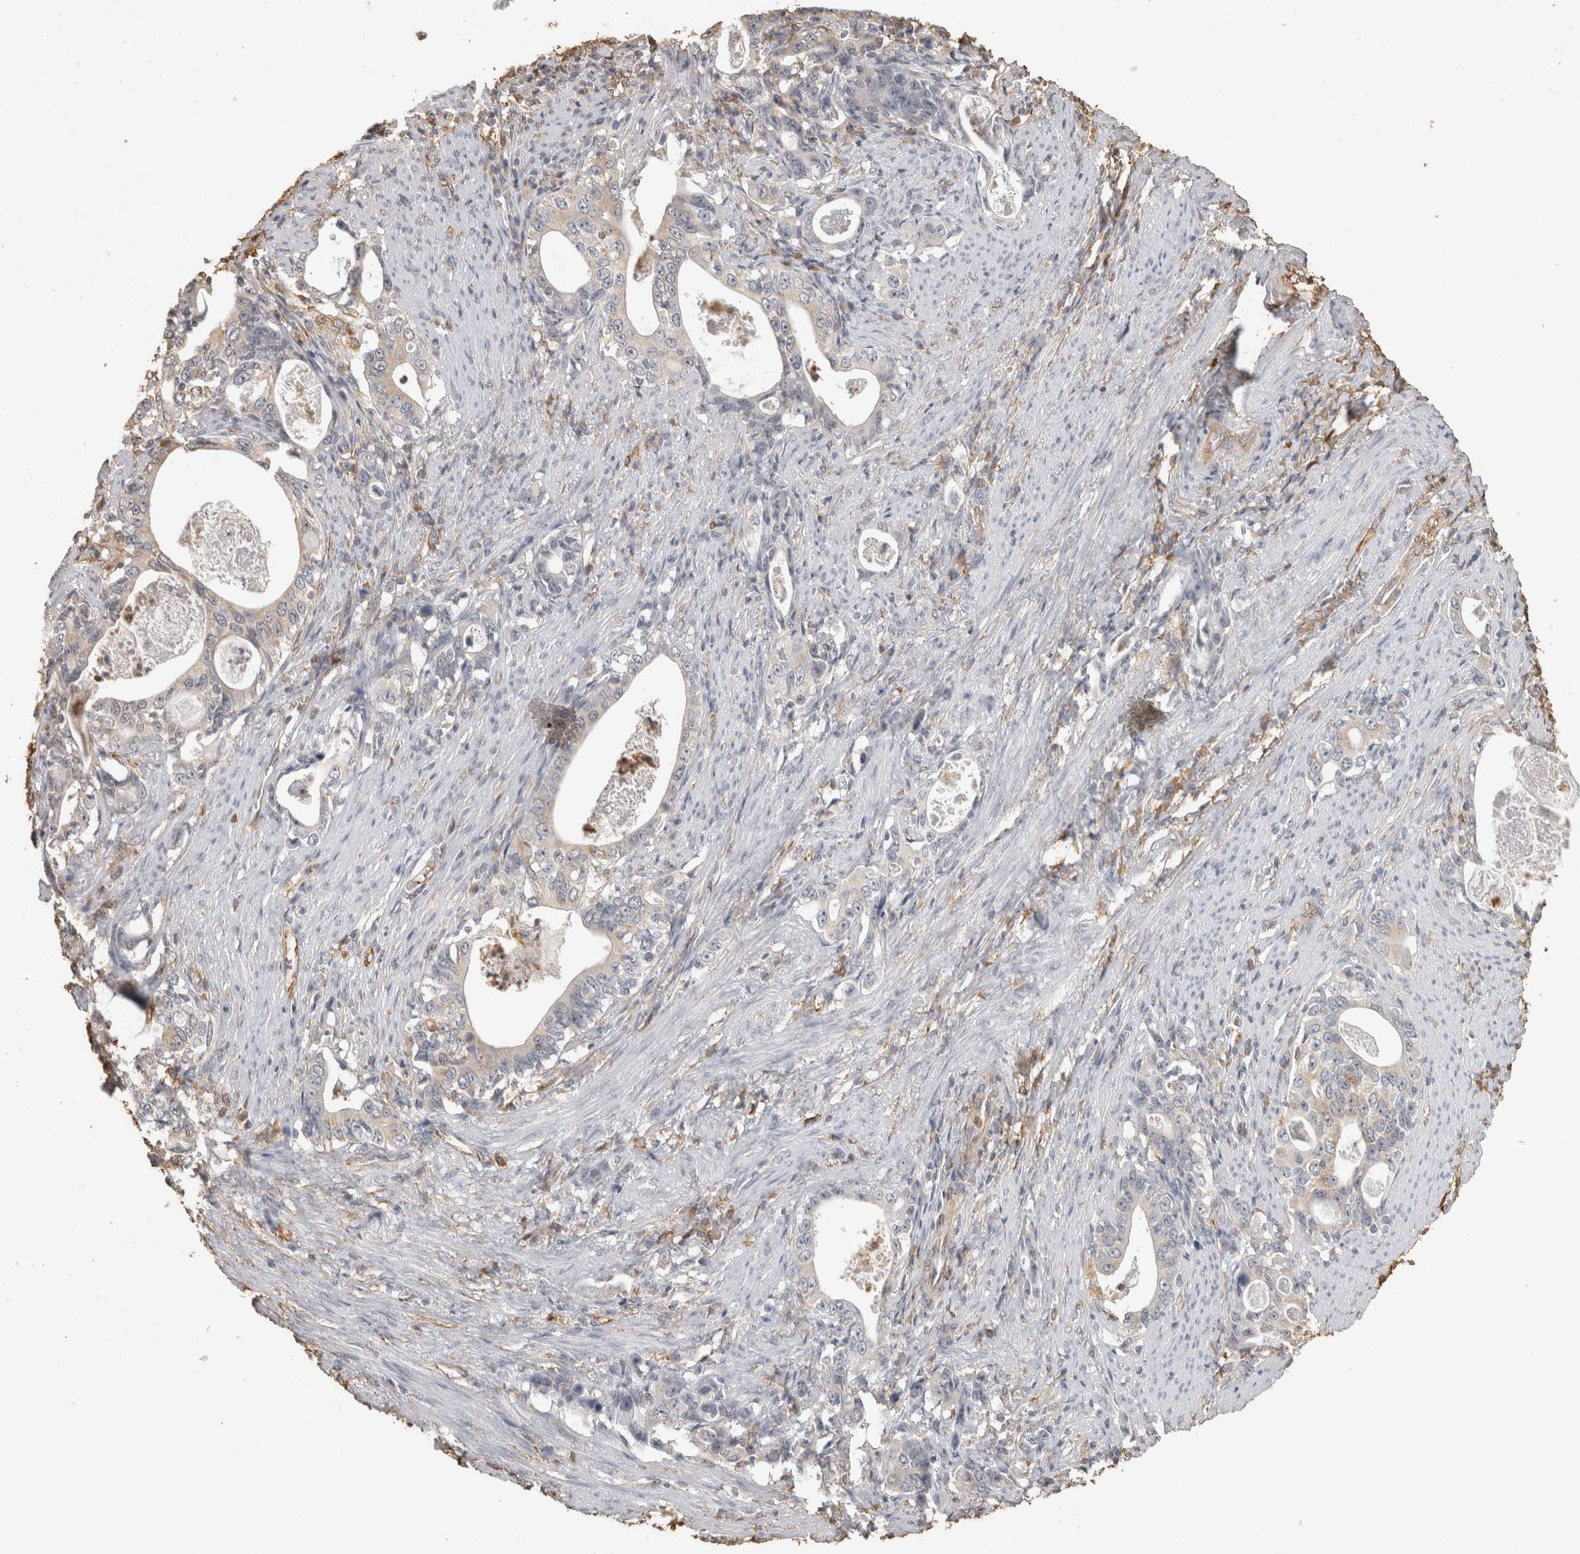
{"staining": {"intensity": "negative", "quantity": "none", "location": "none"}, "tissue": "stomach cancer", "cell_type": "Tumor cells", "image_type": "cancer", "snomed": [{"axis": "morphology", "description": "Adenocarcinoma, NOS"}, {"axis": "topography", "description": "Stomach, lower"}], "caption": "The photomicrograph demonstrates no staining of tumor cells in stomach adenocarcinoma.", "gene": "REPS2", "patient": {"sex": "female", "age": 72}}